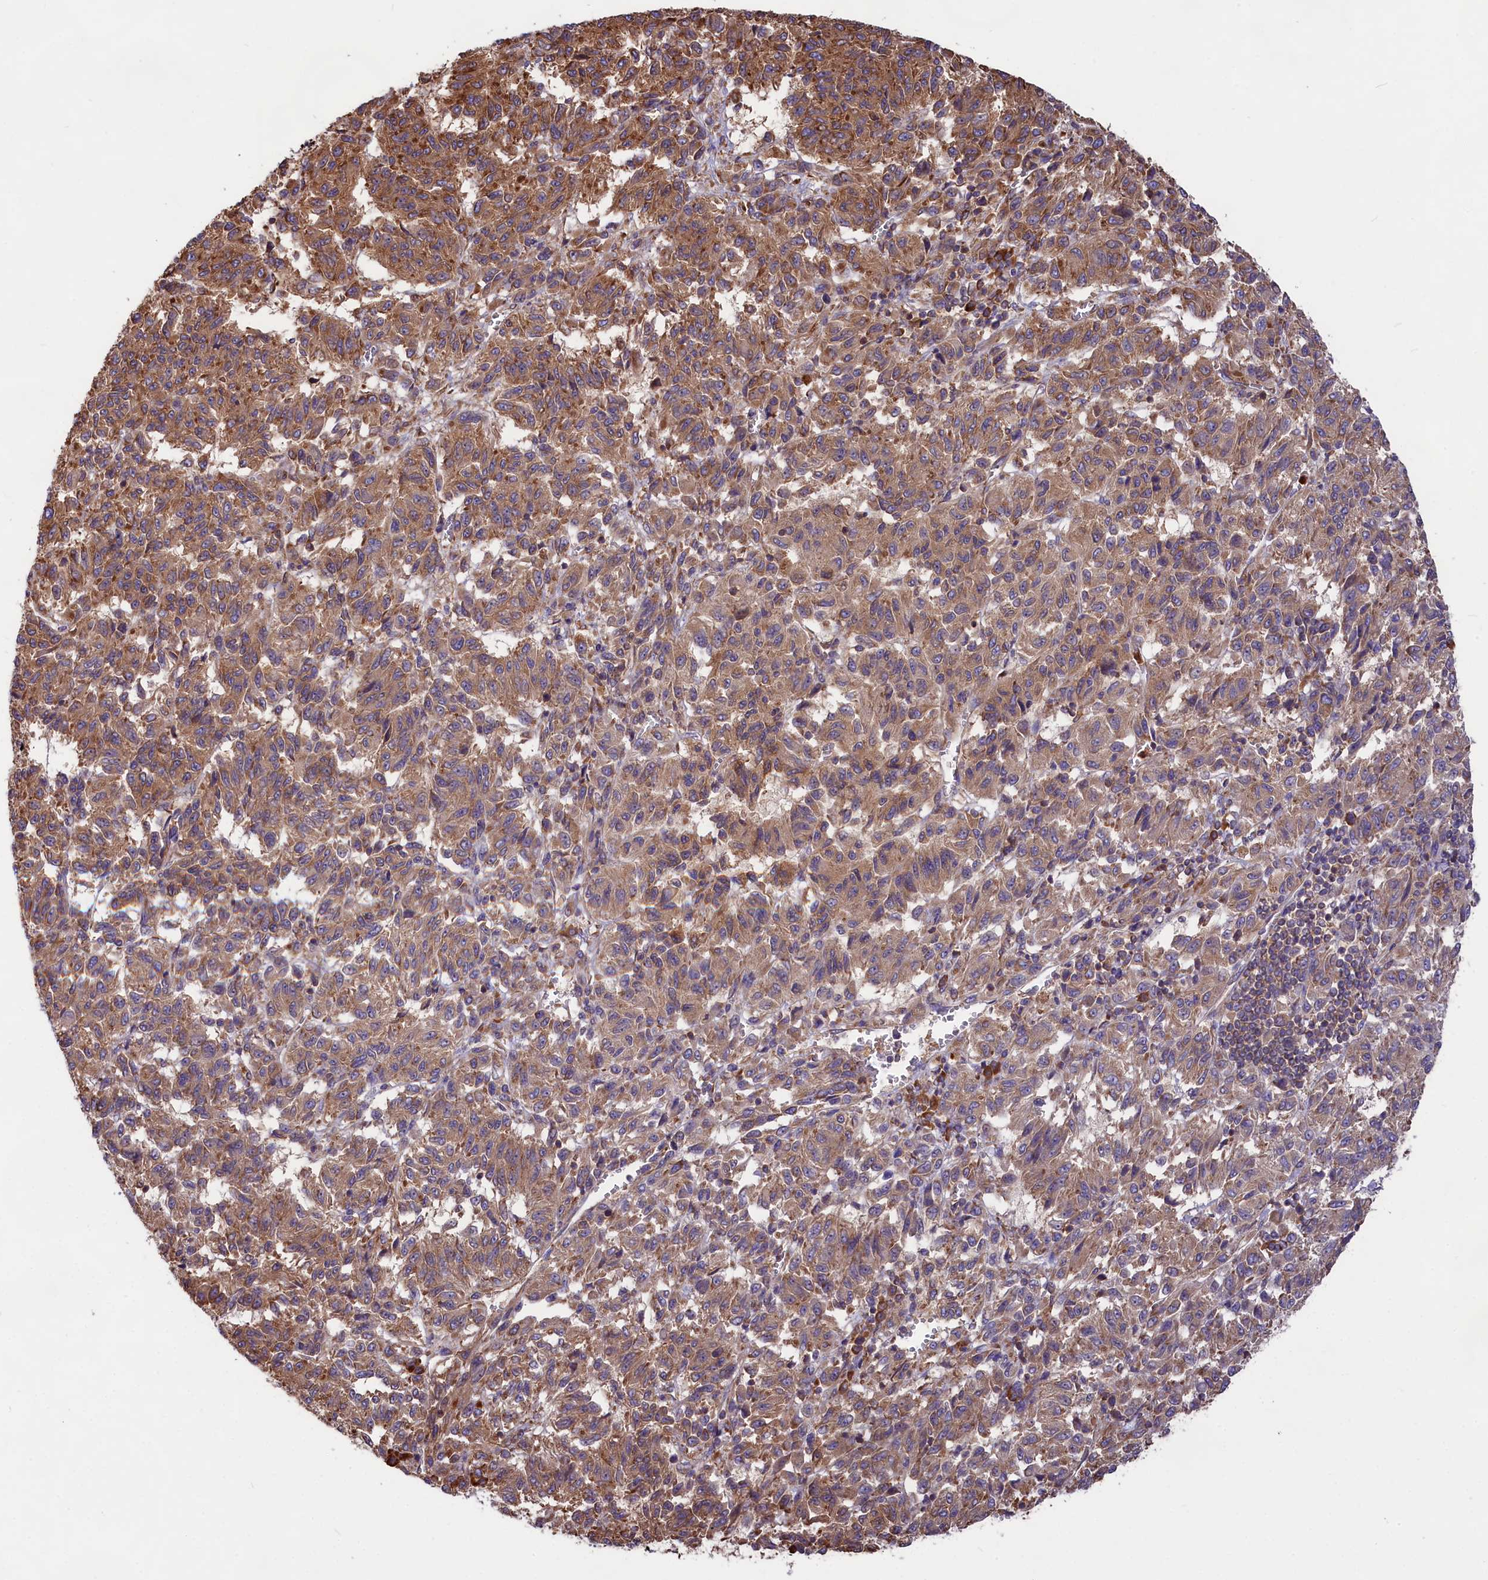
{"staining": {"intensity": "moderate", "quantity": ">75%", "location": "cytoplasmic/membranous"}, "tissue": "melanoma", "cell_type": "Tumor cells", "image_type": "cancer", "snomed": [{"axis": "morphology", "description": "Malignant melanoma, Metastatic site"}, {"axis": "topography", "description": "Lung"}], "caption": "This is an image of IHC staining of melanoma, which shows moderate staining in the cytoplasmic/membranous of tumor cells.", "gene": "GYS1", "patient": {"sex": "male", "age": 64}}